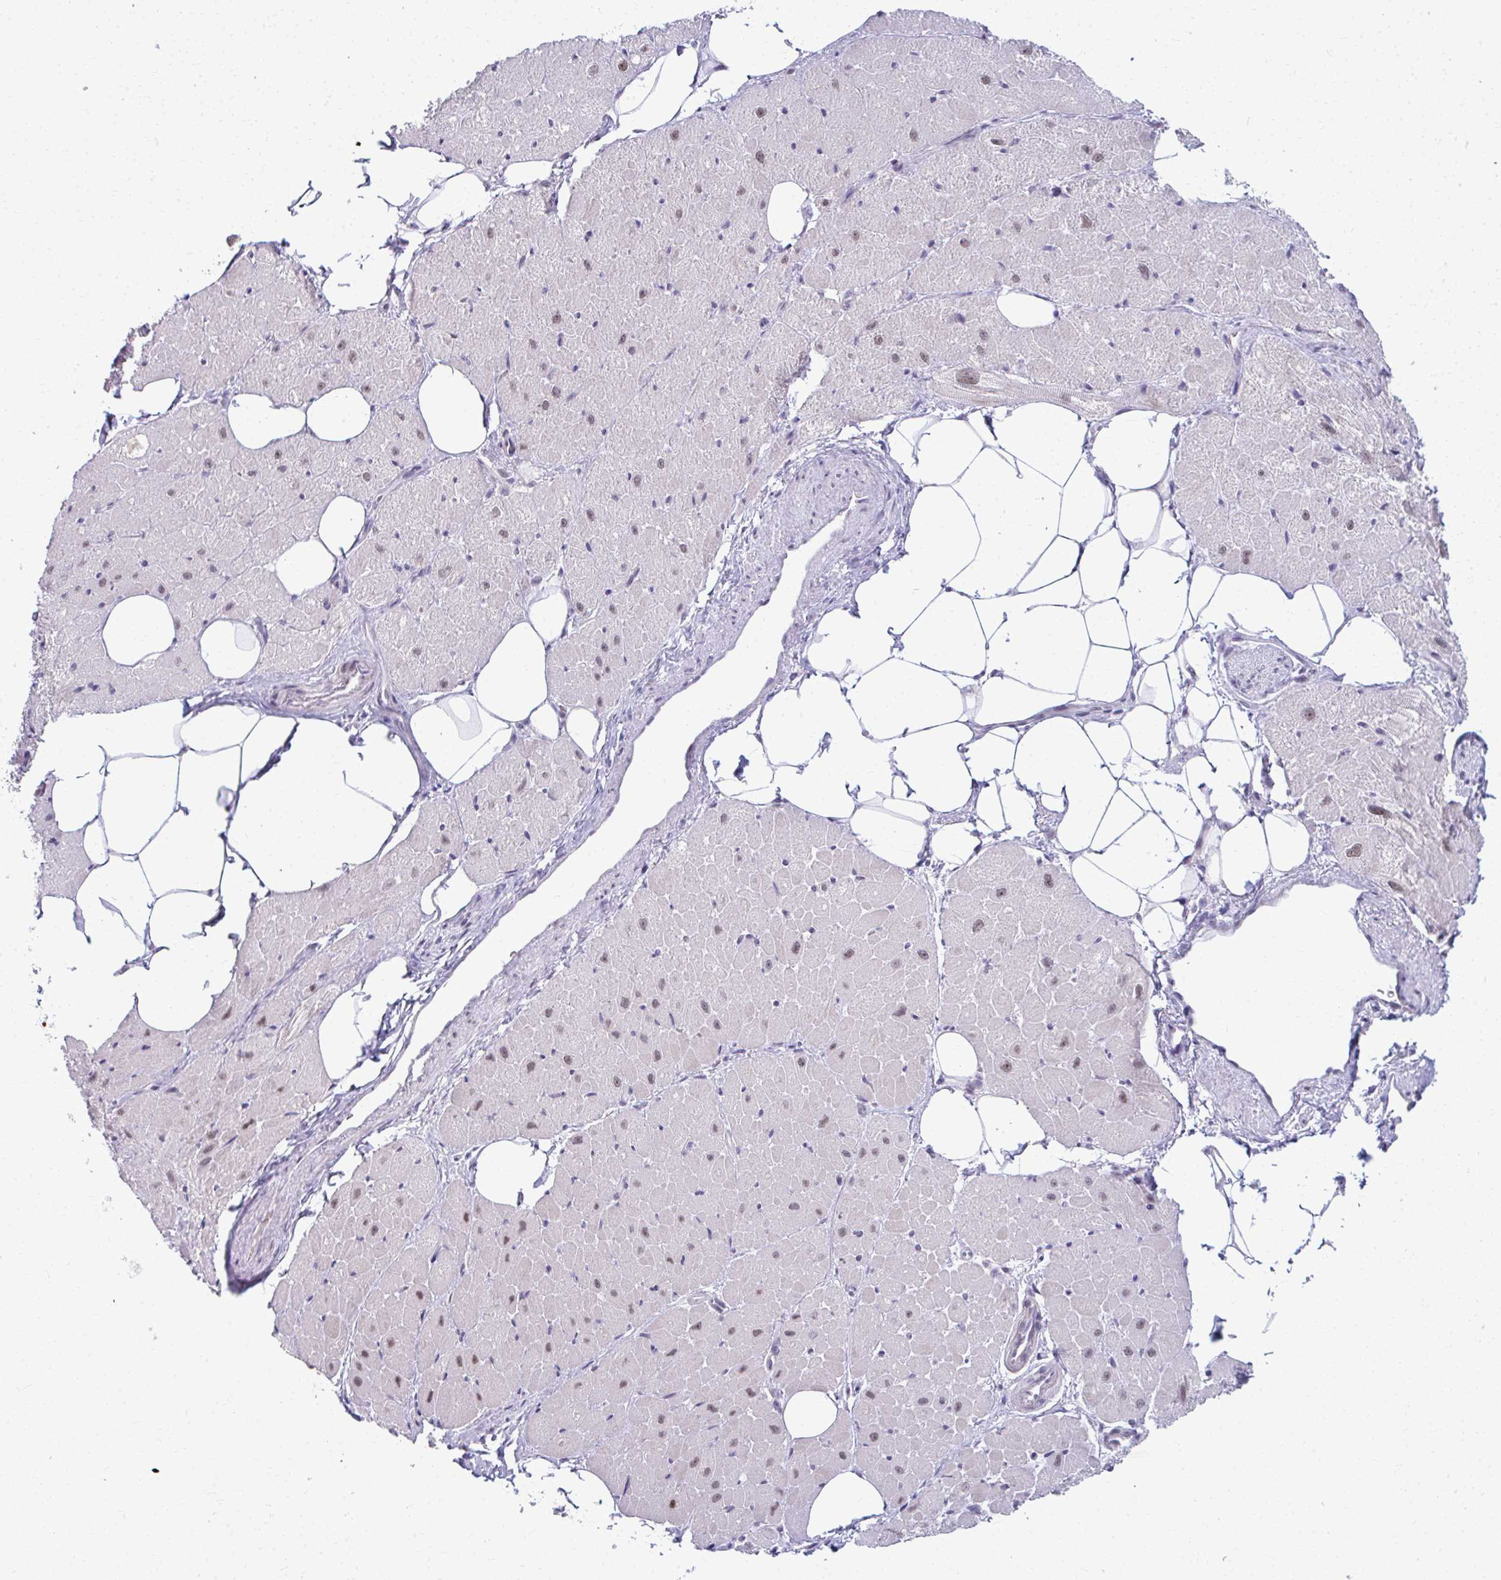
{"staining": {"intensity": "weak", "quantity": "25%-75%", "location": "cytoplasmic/membranous,nuclear"}, "tissue": "heart muscle", "cell_type": "Cardiomyocytes", "image_type": "normal", "snomed": [{"axis": "morphology", "description": "Normal tissue, NOS"}, {"axis": "topography", "description": "Heart"}], "caption": "This photomicrograph exhibits IHC staining of unremarkable human heart muscle, with low weak cytoplasmic/membranous,nuclear positivity in approximately 25%-75% of cardiomyocytes.", "gene": "MAF1", "patient": {"sex": "male", "age": 62}}